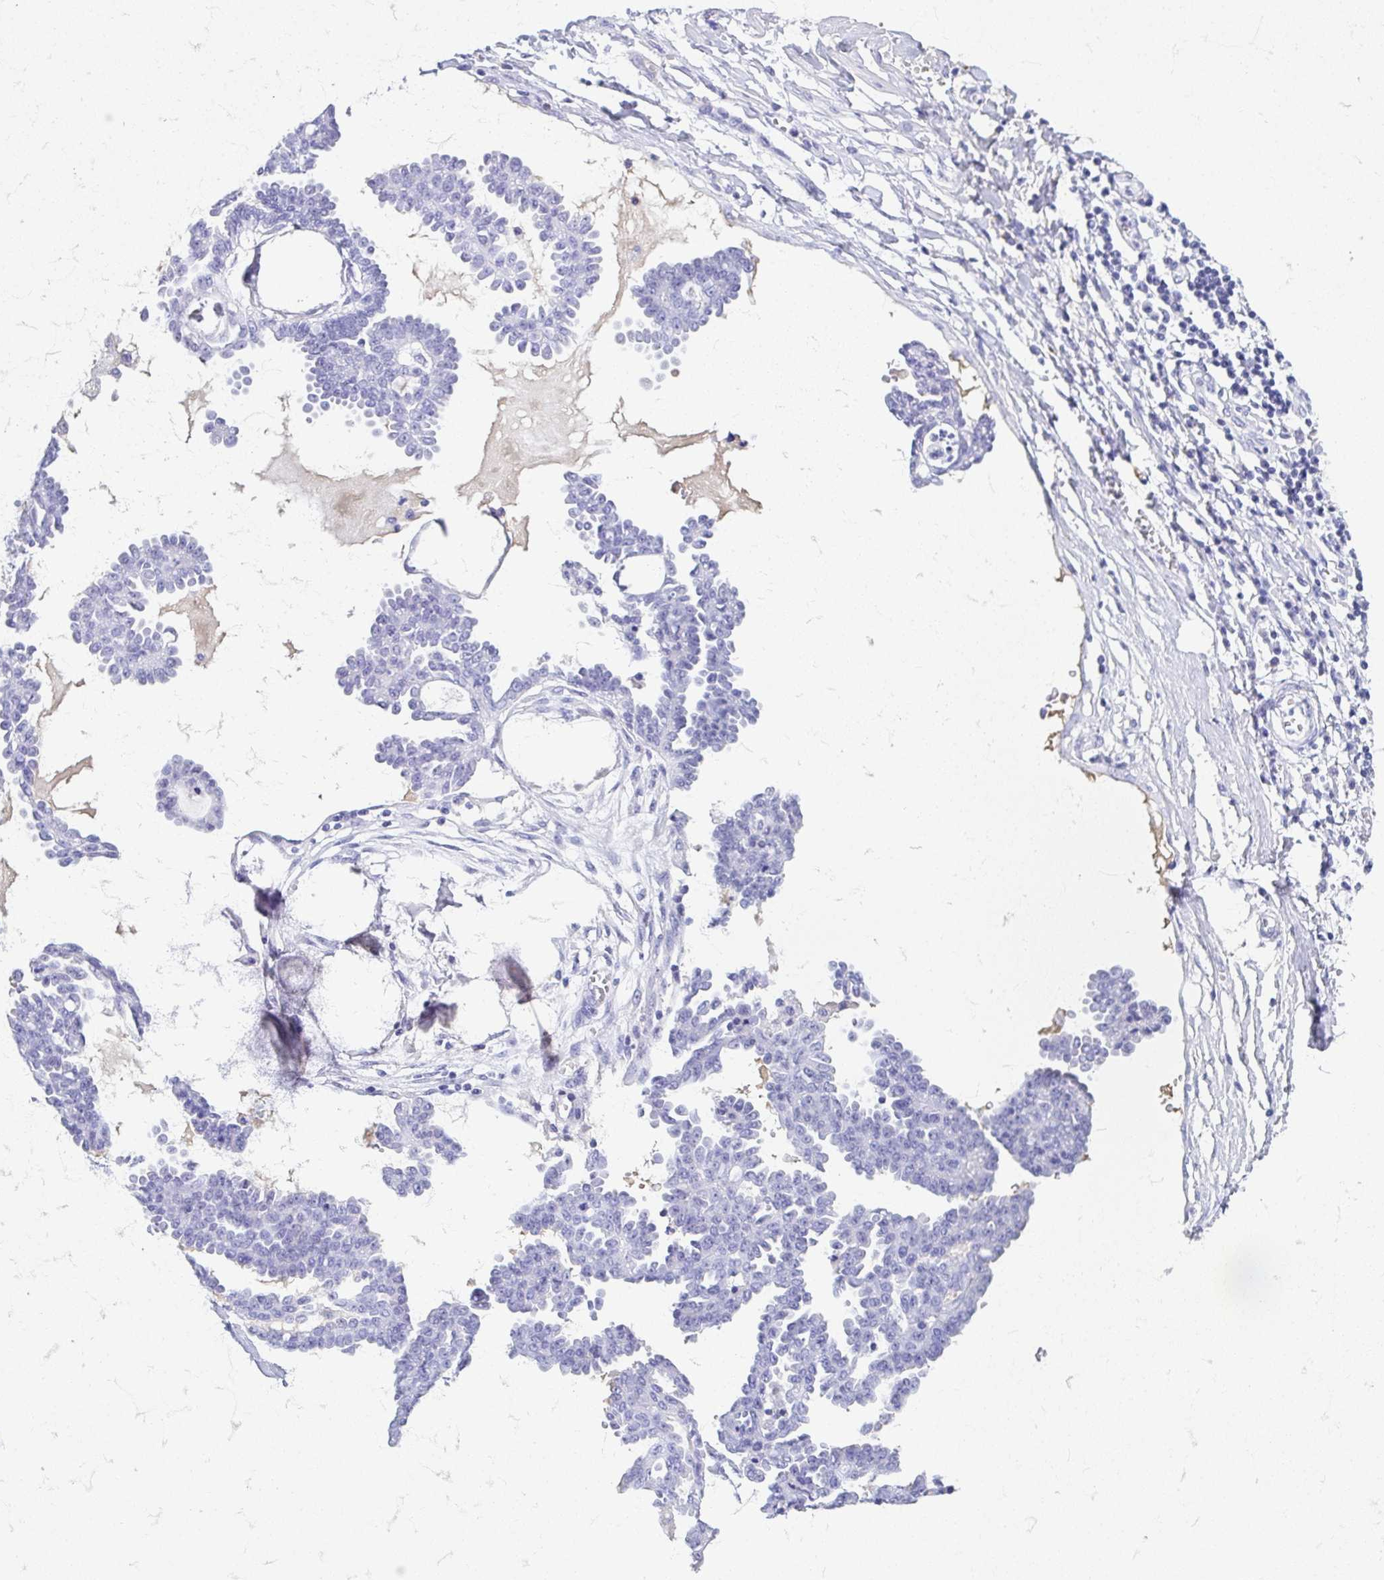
{"staining": {"intensity": "negative", "quantity": "none", "location": "none"}, "tissue": "ovarian cancer", "cell_type": "Tumor cells", "image_type": "cancer", "snomed": [{"axis": "morphology", "description": "Cystadenocarcinoma, serous, NOS"}, {"axis": "topography", "description": "Ovary"}], "caption": "Ovarian serous cystadenocarcinoma stained for a protein using IHC displays no expression tumor cells.", "gene": "GKN1", "patient": {"sex": "female", "age": 71}}